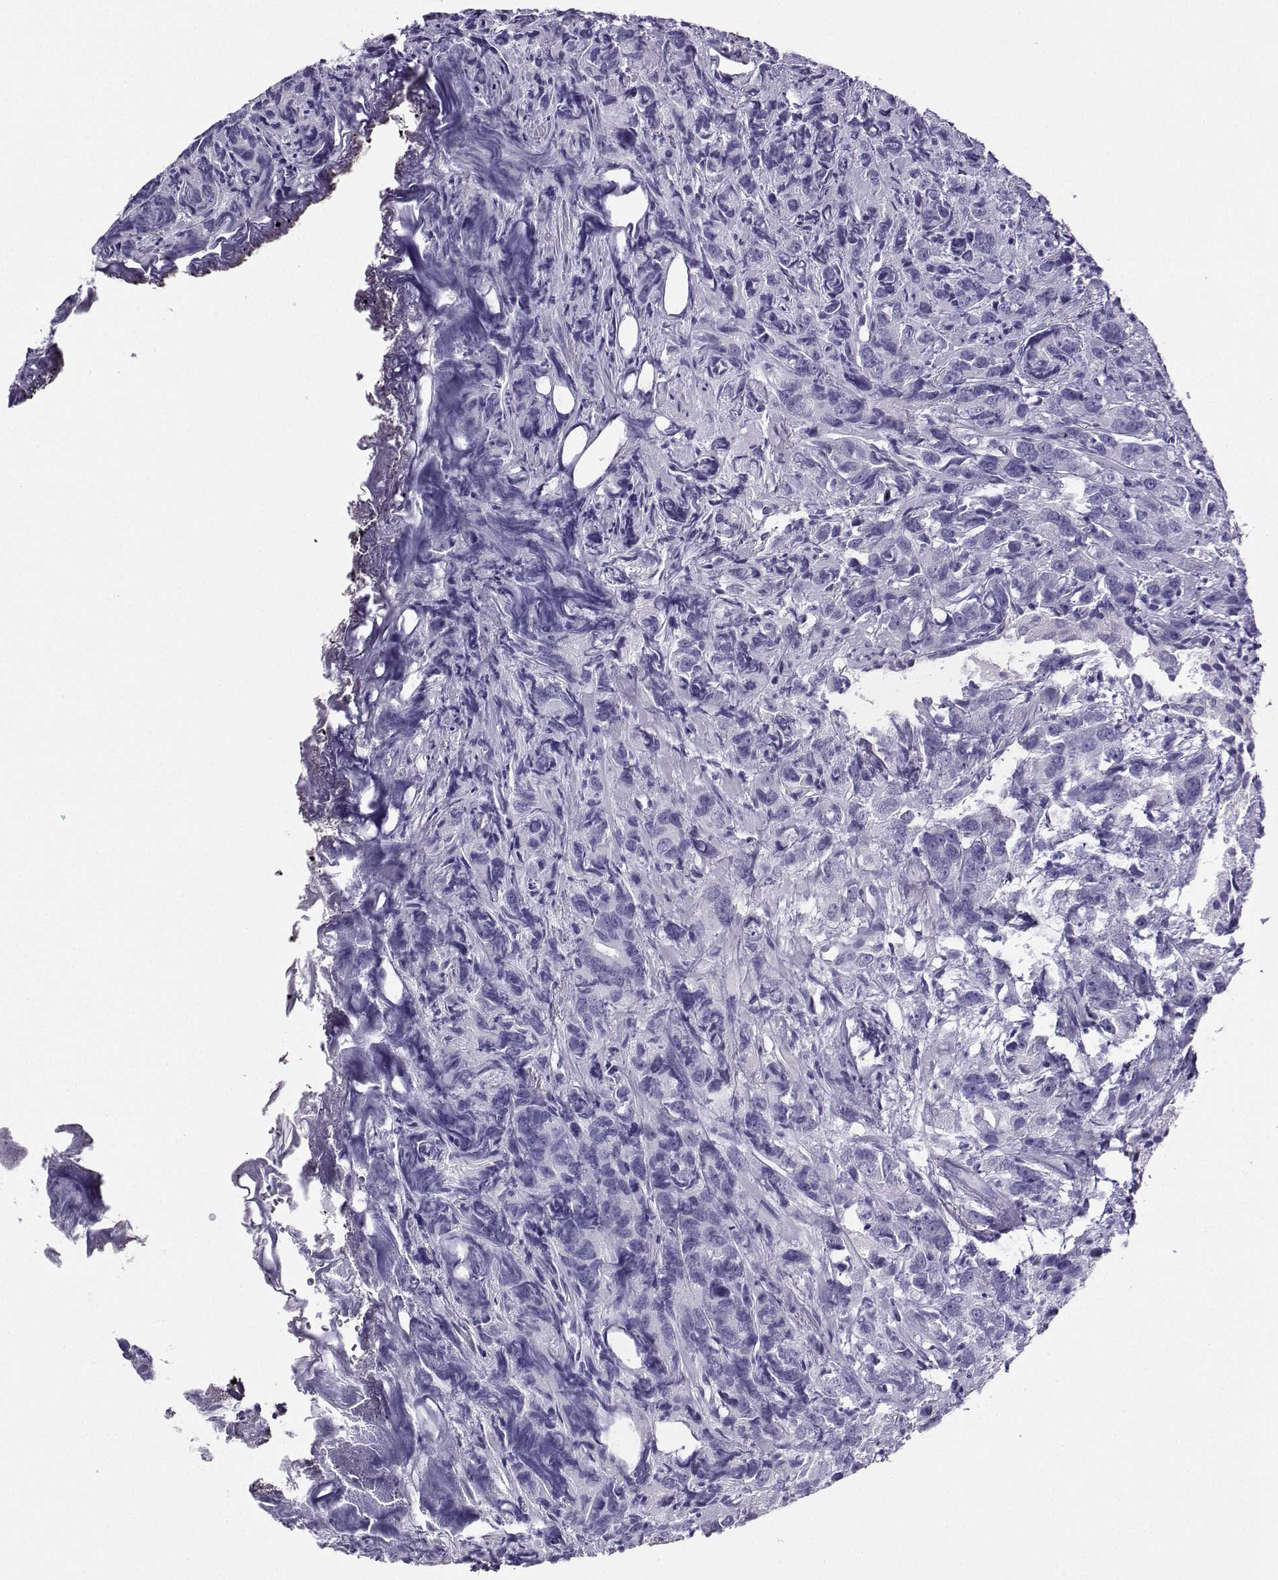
{"staining": {"intensity": "negative", "quantity": "none", "location": "none"}, "tissue": "prostate cancer", "cell_type": "Tumor cells", "image_type": "cancer", "snomed": [{"axis": "morphology", "description": "Adenocarcinoma, High grade"}, {"axis": "topography", "description": "Prostate"}], "caption": "This micrograph is of prostate high-grade adenocarcinoma stained with IHC to label a protein in brown with the nuclei are counter-stained blue. There is no expression in tumor cells. (Immunohistochemistry (ihc), brightfield microscopy, high magnification).", "gene": "CD109", "patient": {"sex": "male", "age": 90}}